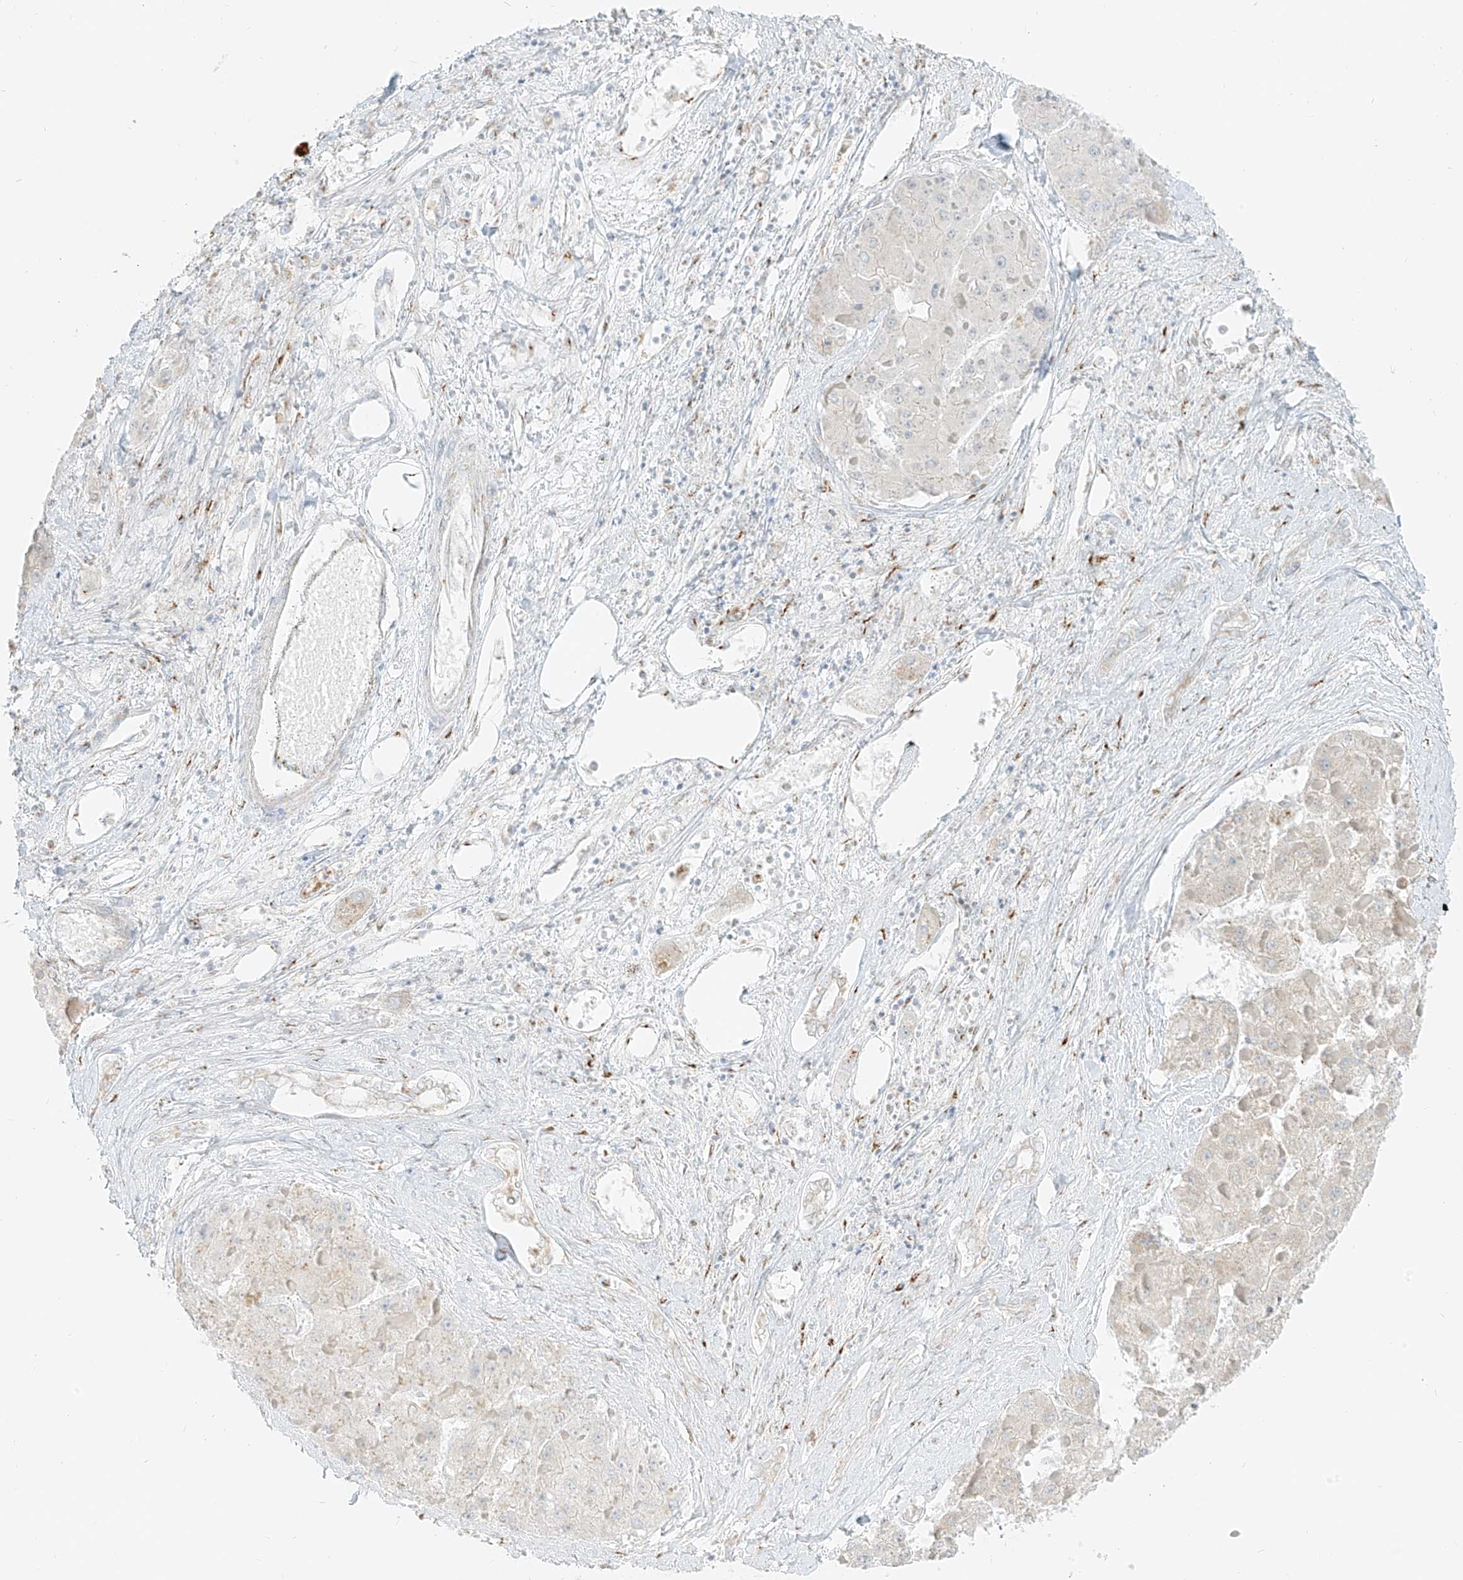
{"staining": {"intensity": "negative", "quantity": "none", "location": "none"}, "tissue": "liver cancer", "cell_type": "Tumor cells", "image_type": "cancer", "snomed": [{"axis": "morphology", "description": "Carcinoma, Hepatocellular, NOS"}, {"axis": "topography", "description": "Liver"}], "caption": "The histopathology image displays no significant expression in tumor cells of liver cancer.", "gene": "TMEM87B", "patient": {"sex": "female", "age": 73}}